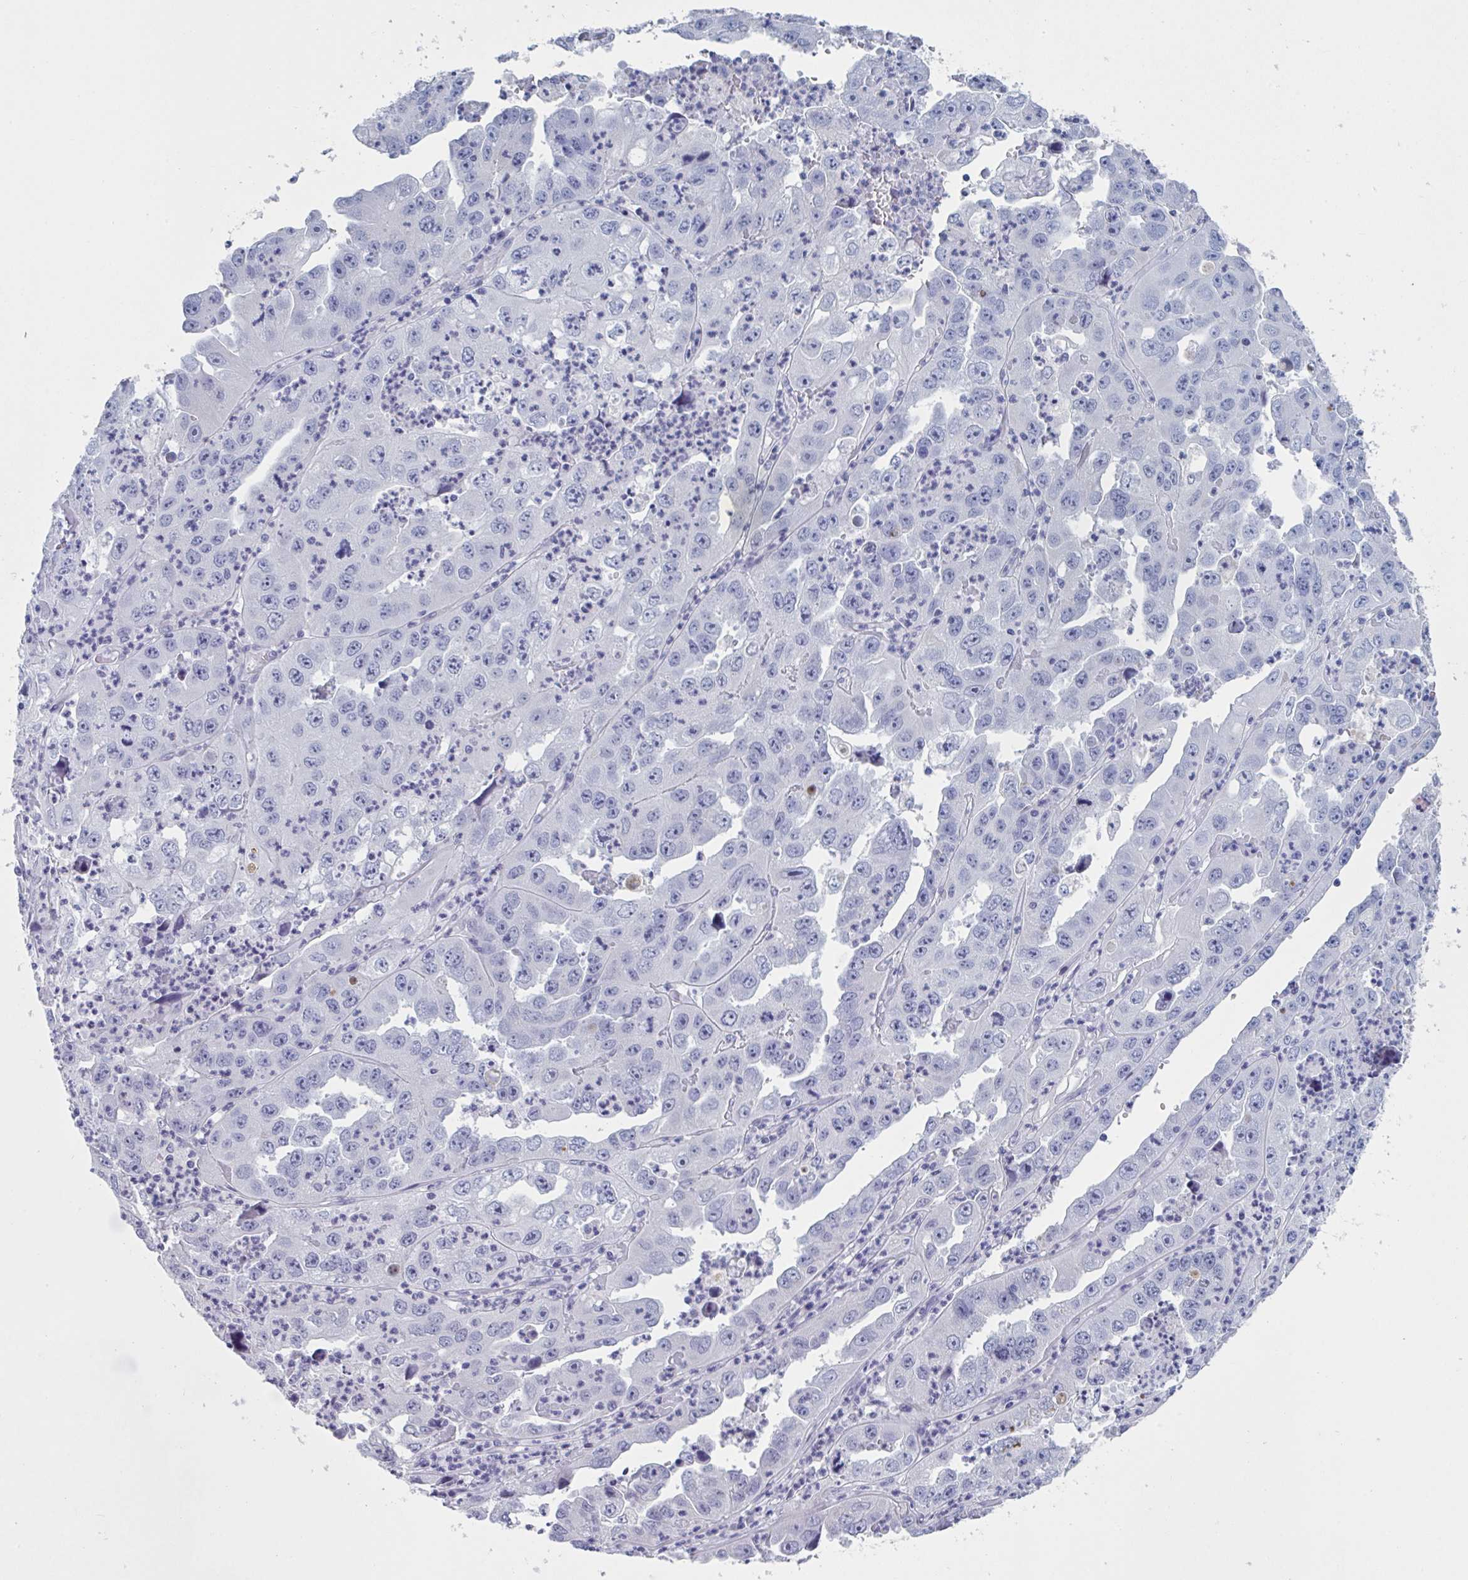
{"staining": {"intensity": "negative", "quantity": "none", "location": "none"}, "tissue": "endometrial cancer", "cell_type": "Tumor cells", "image_type": "cancer", "snomed": [{"axis": "morphology", "description": "Adenocarcinoma, NOS"}, {"axis": "topography", "description": "Uterus"}], "caption": "Human adenocarcinoma (endometrial) stained for a protein using immunohistochemistry reveals no expression in tumor cells.", "gene": "NDUFC2", "patient": {"sex": "female", "age": 62}}